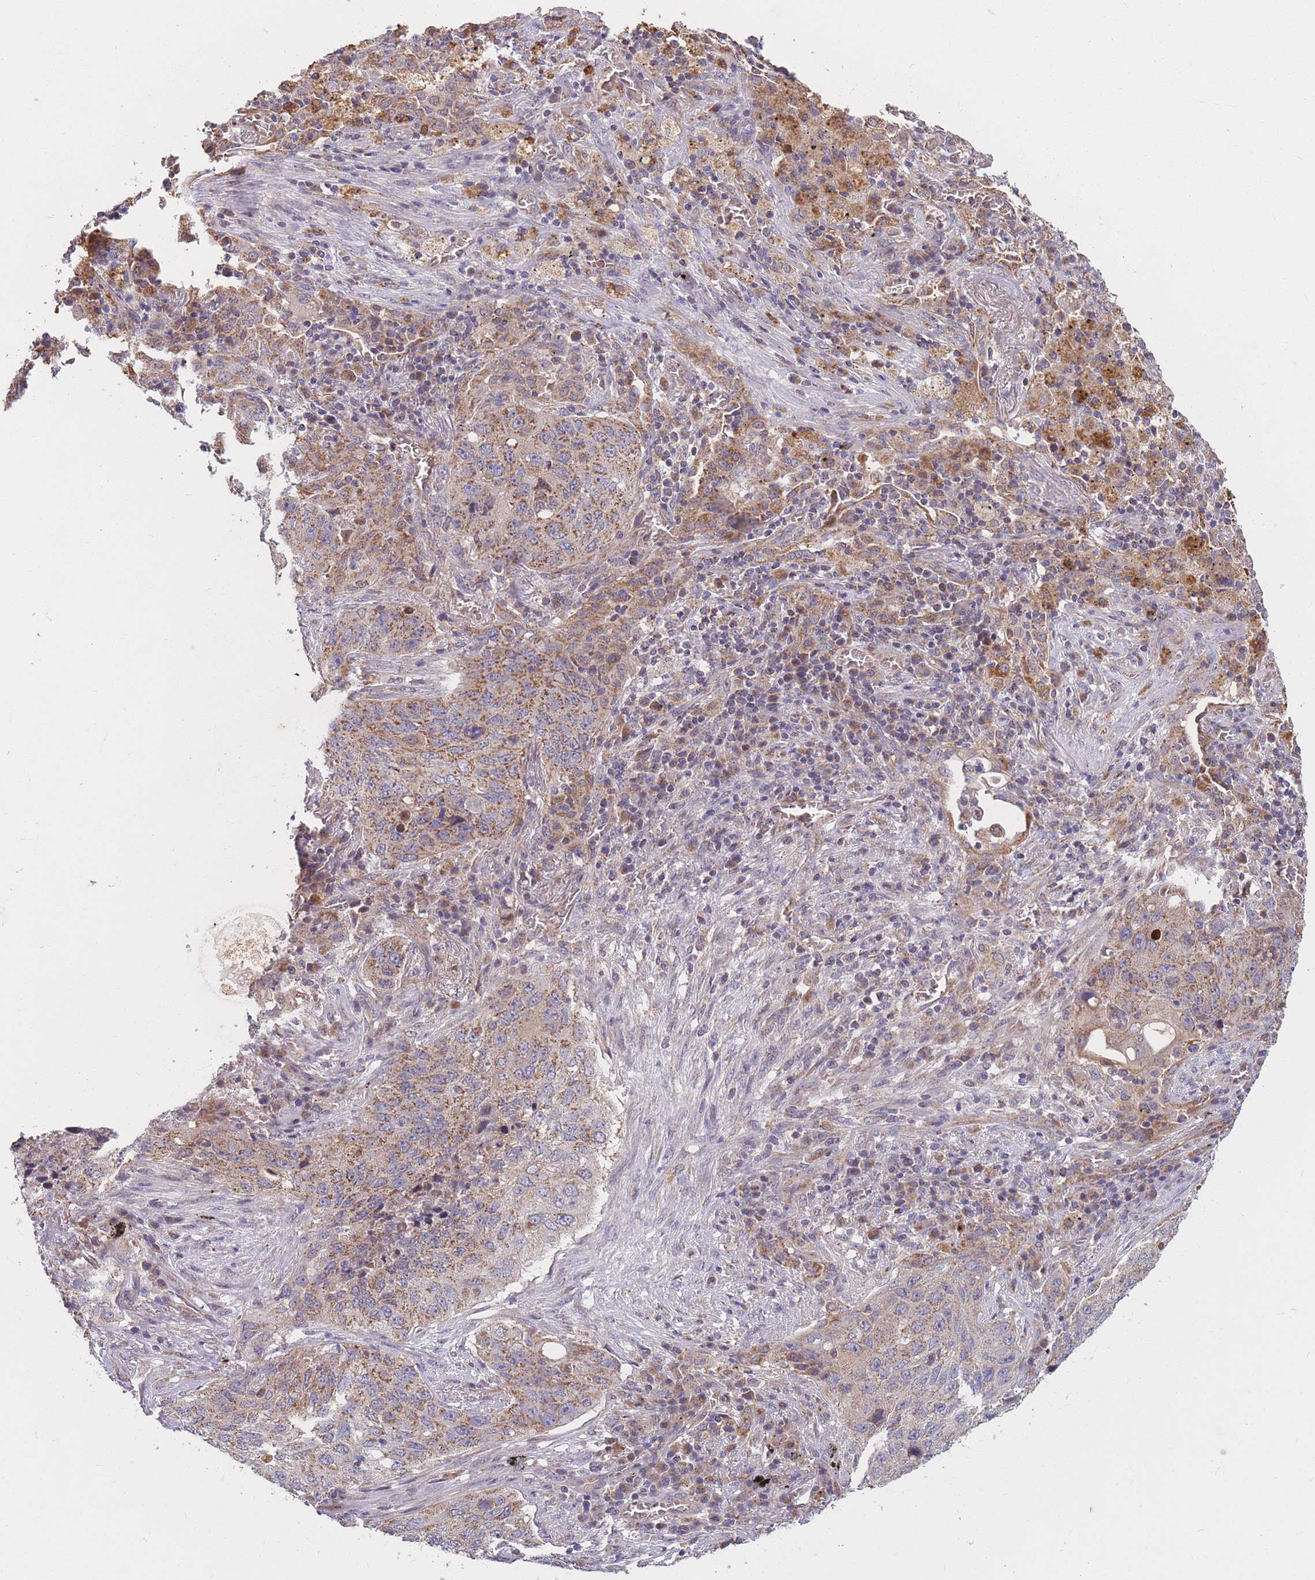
{"staining": {"intensity": "moderate", "quantity": ">75%", "location": "cytoplasmic/membranous"}, "tissue": "lung cancer", "cell_type": "Tumor cells", "image_type": "cancer", "snomed": [{"axis": "morphology", "description": "Squamous cell carcinoma, NOS"}, {"axis": "topography", "description": "Lung"}], "caption": "DAB (3,3'-diaminobenzidine) immunohistochemical staining of human lung cancer exhibits moderate cytoplasmic/membranous protein staining in about >75% of tumor cells. (DAB IHC with brightfield microscopy, high magnification).", "gene": "PTPMT1", "patient": {"sex": "female", "age": 63}}